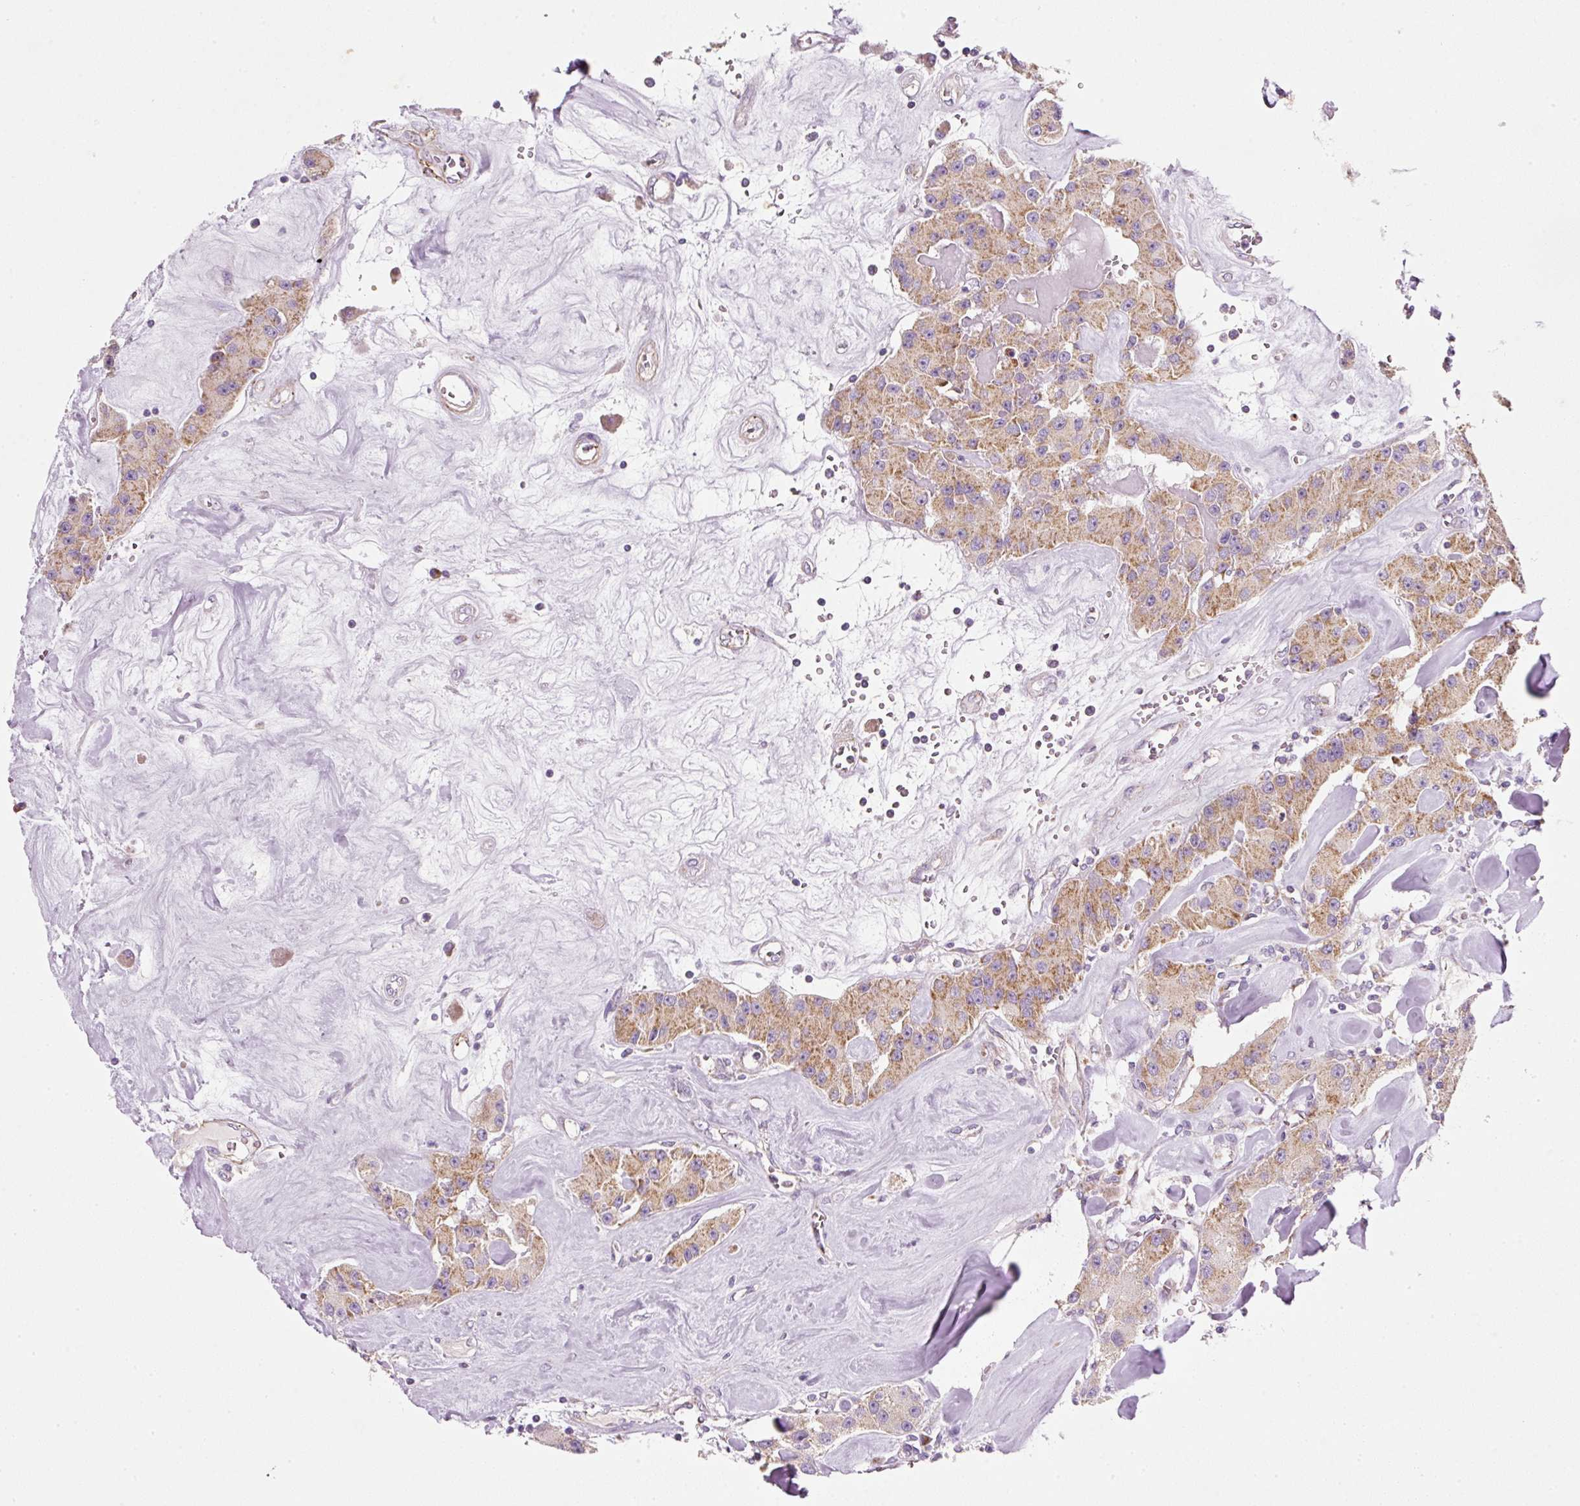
{"staining": {"intensity": "moderate", "quantity": ">75%", "location": "cytoplasmic/membranous"}, "tissue": "carcinoid", "cell_type": "Tumor cells", "image_type": "cancer", "snomed": [{"axis": "morphology", "description": "Carcinoid, malignant, NOS"}, {"axis": "topography", "description": "Pancreas"}], "caption": "Carcinoid (malignant) tissue reveals moderate cytoplasmic/membranous staining in about >75% of tumor cells", "gene": "NDUFA1", "patient": {"sex": "male", "age": 41}}